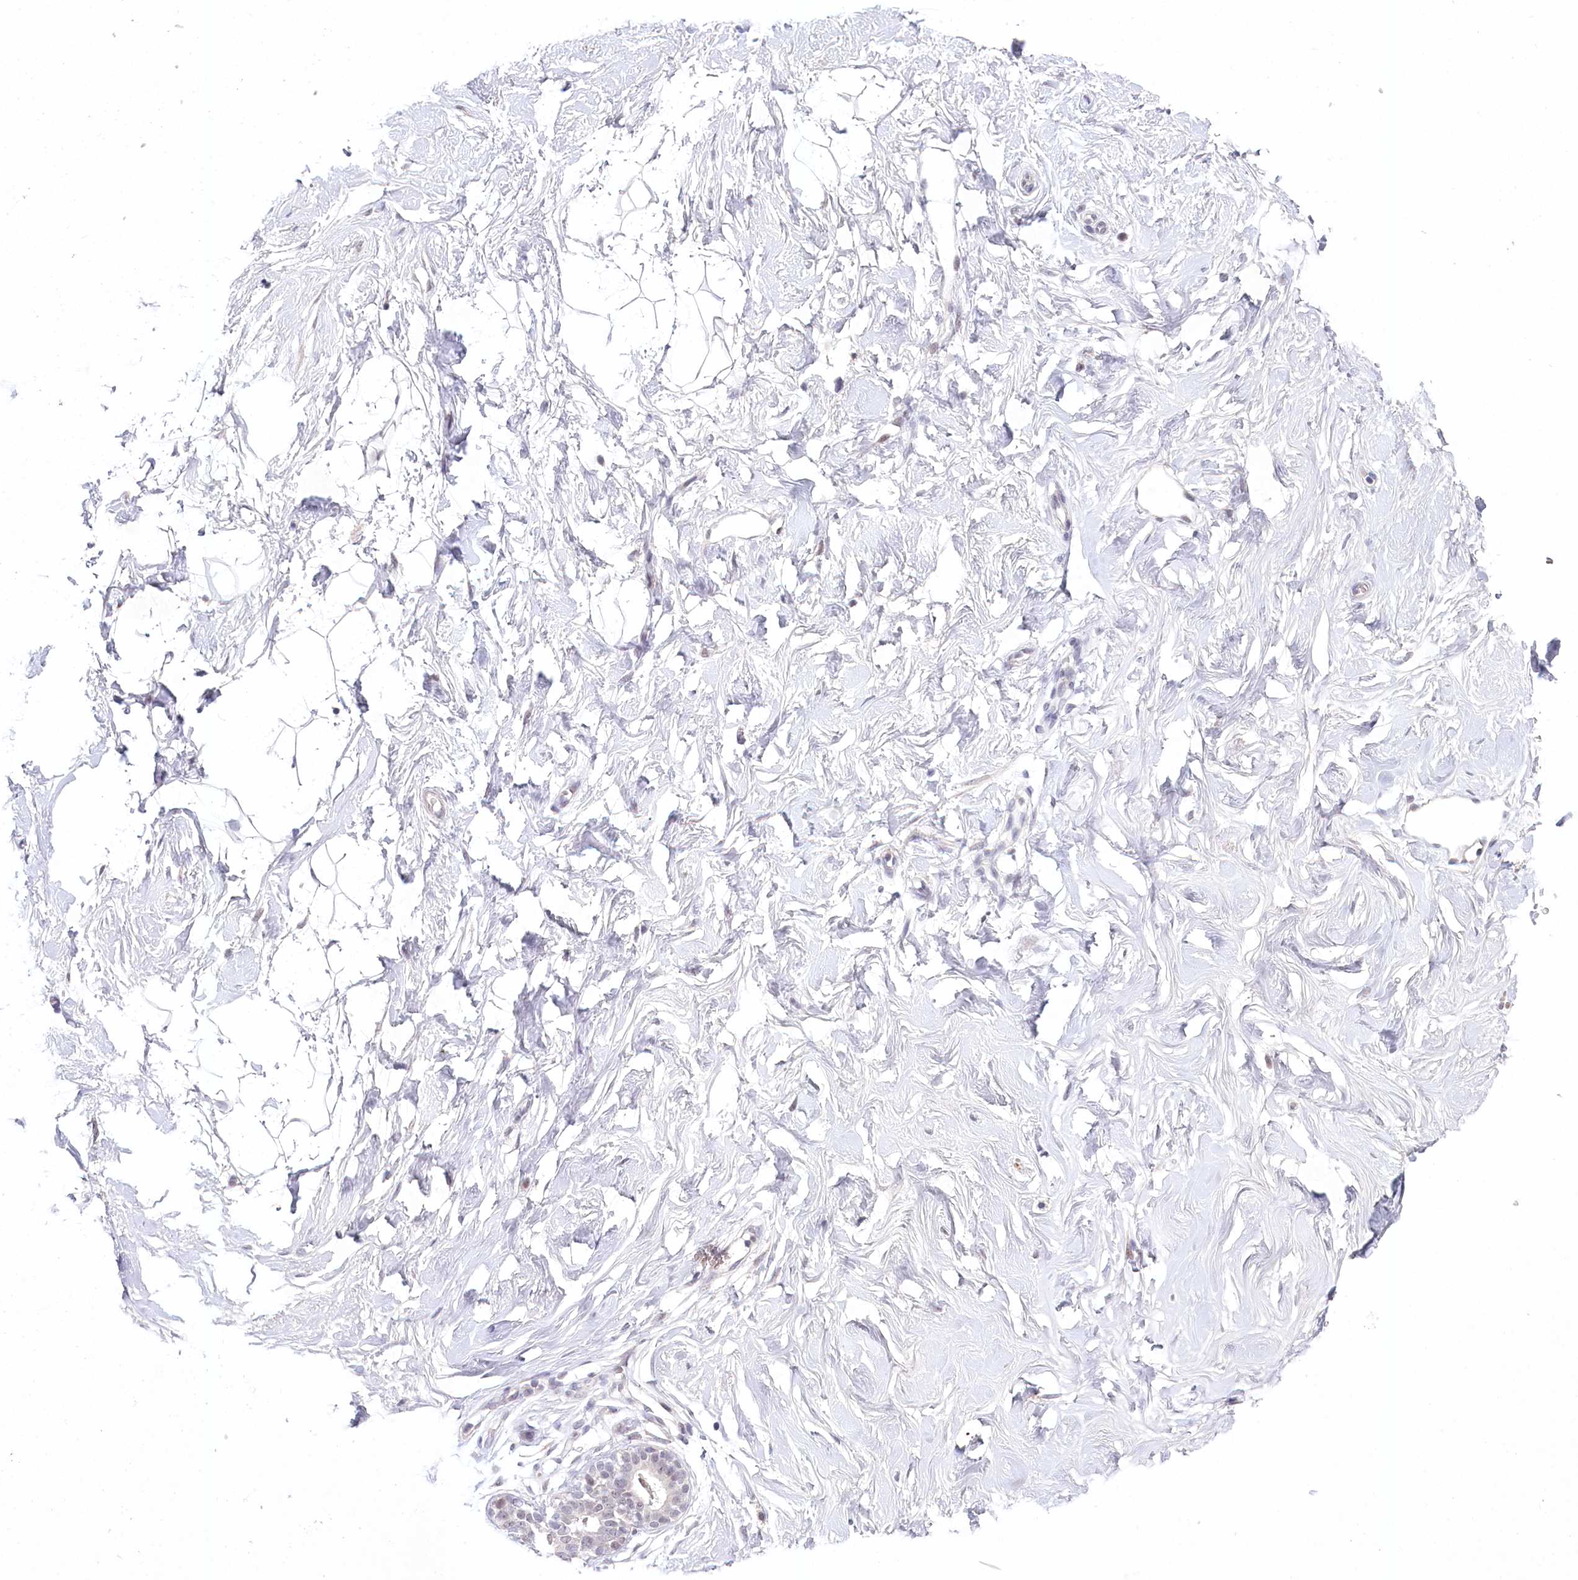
{"staining": {"intensity": "negative", "quantity": "none", "location": "none"}, "tissue": "breast", "cell_type": "Adipocytes", "image_type": "normal", "snomed": [{"axis": "morphology", "description": "Normal tissue, NOS"}, {"axis": "morphology", "description": "Adenoma, NOS"}, {"axis": "topography", "description": "Breast"}], "caption": "A high-resolution image shows immunohistochemistry (IHC) staining of unremarkable breast, which exhibits no significant positivity in adipocytes. The staining was performed using DAB (3,3'-diaminobenzidine) to visualize the protein expression in brown, while the nuclei were stained in blue with hematoxylin (Magnification: 20x).", "gene": "AMTN", "patient": {"sex": "female", "age": 23}}